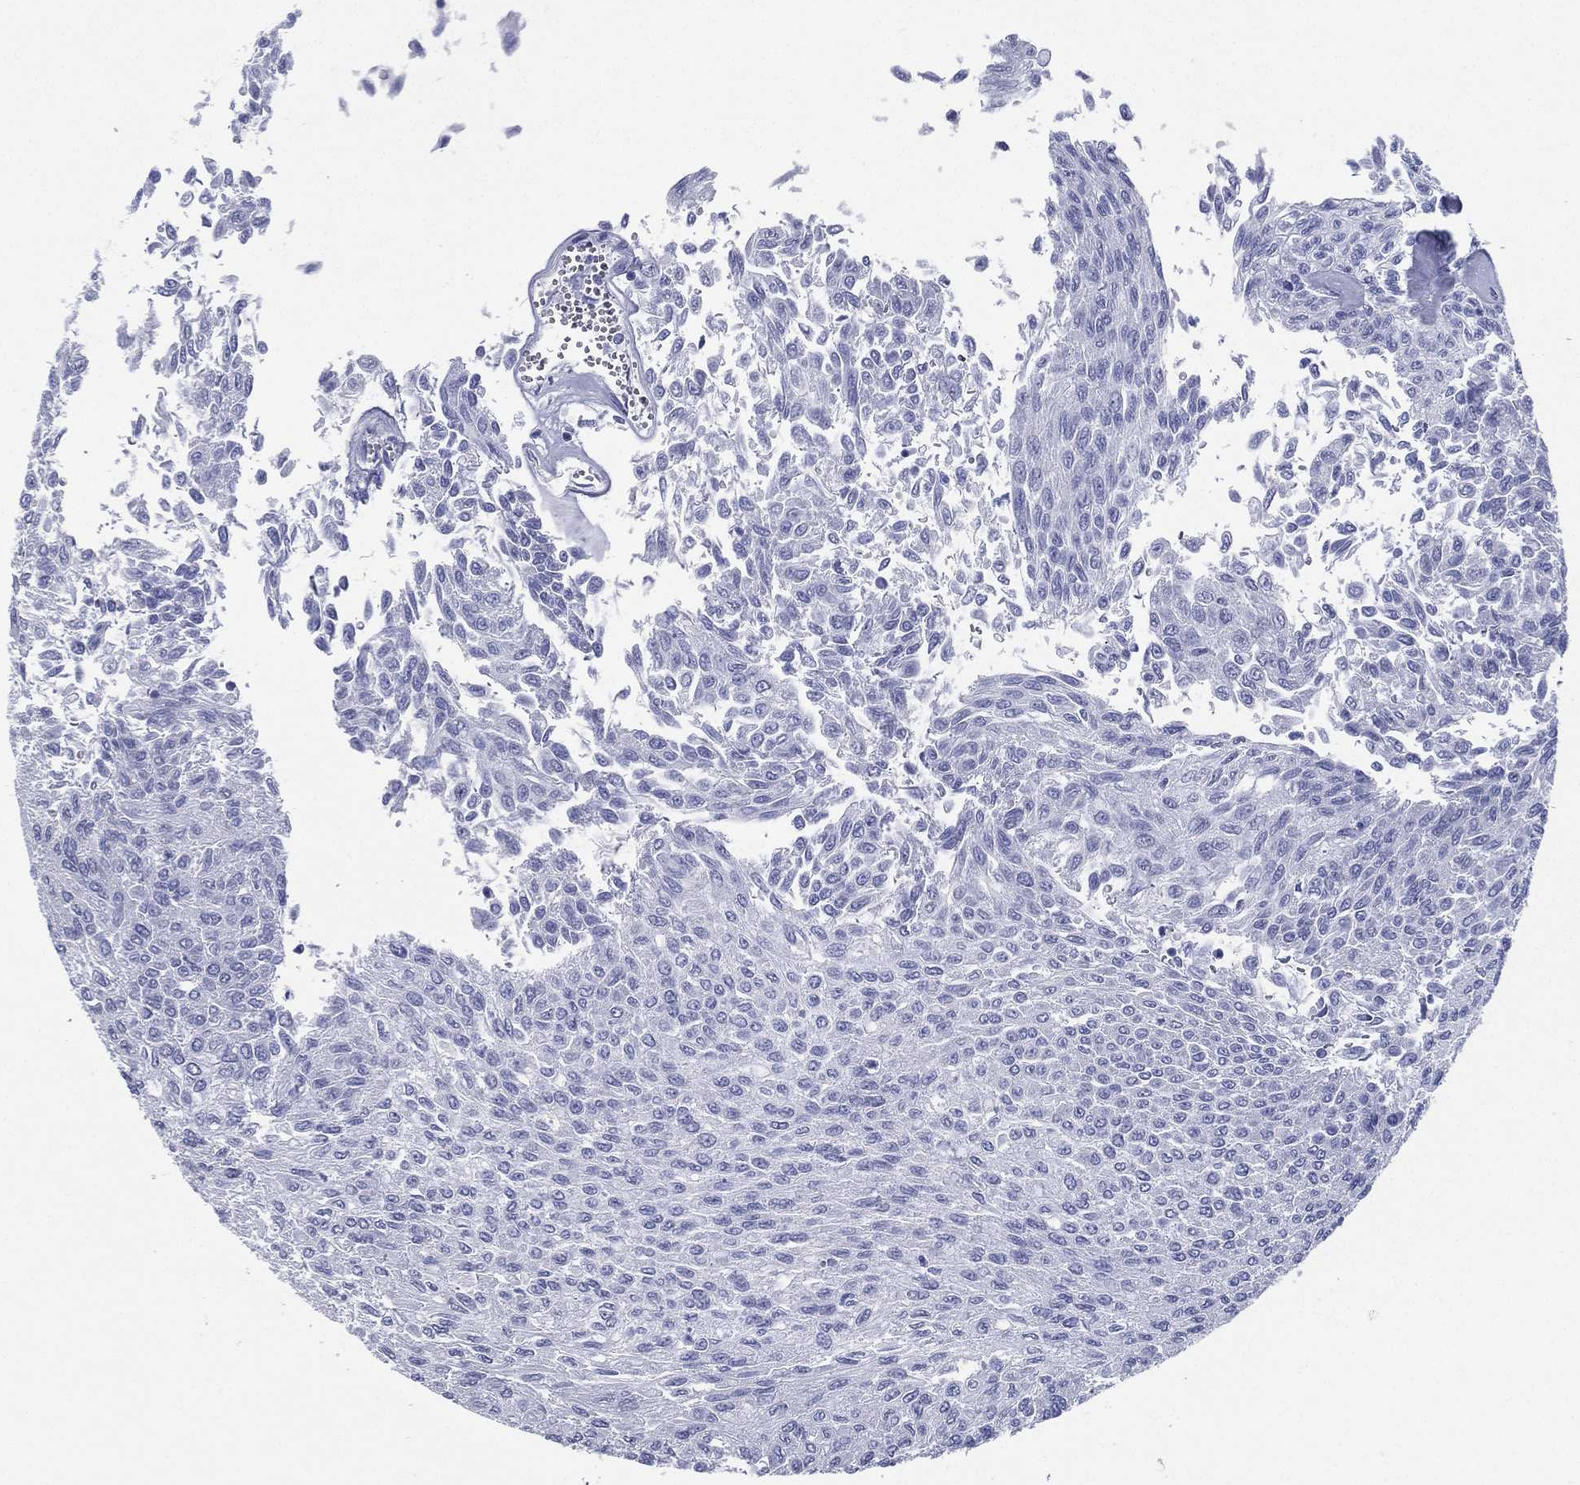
{"staining": {"intensity": "negative", "quantity": "none", "location": "none"}, "tissue": "urothelial cancer", "cell_type": "Tumor cells", "image_type": "cancer", "snomed": [{"axis": "morphology", "description": "Urothelial carcinoma, Low grade"}, {"axis": "topography", "description": "Urinary bladder"}], "caption": "This is an immunohistochemistry histopathology image of urothelial carcinoma (low-grade). There is no expression in tumor cells.", "gene": "RSPH4A", "patient": {"sex": "male", "age": 78}}